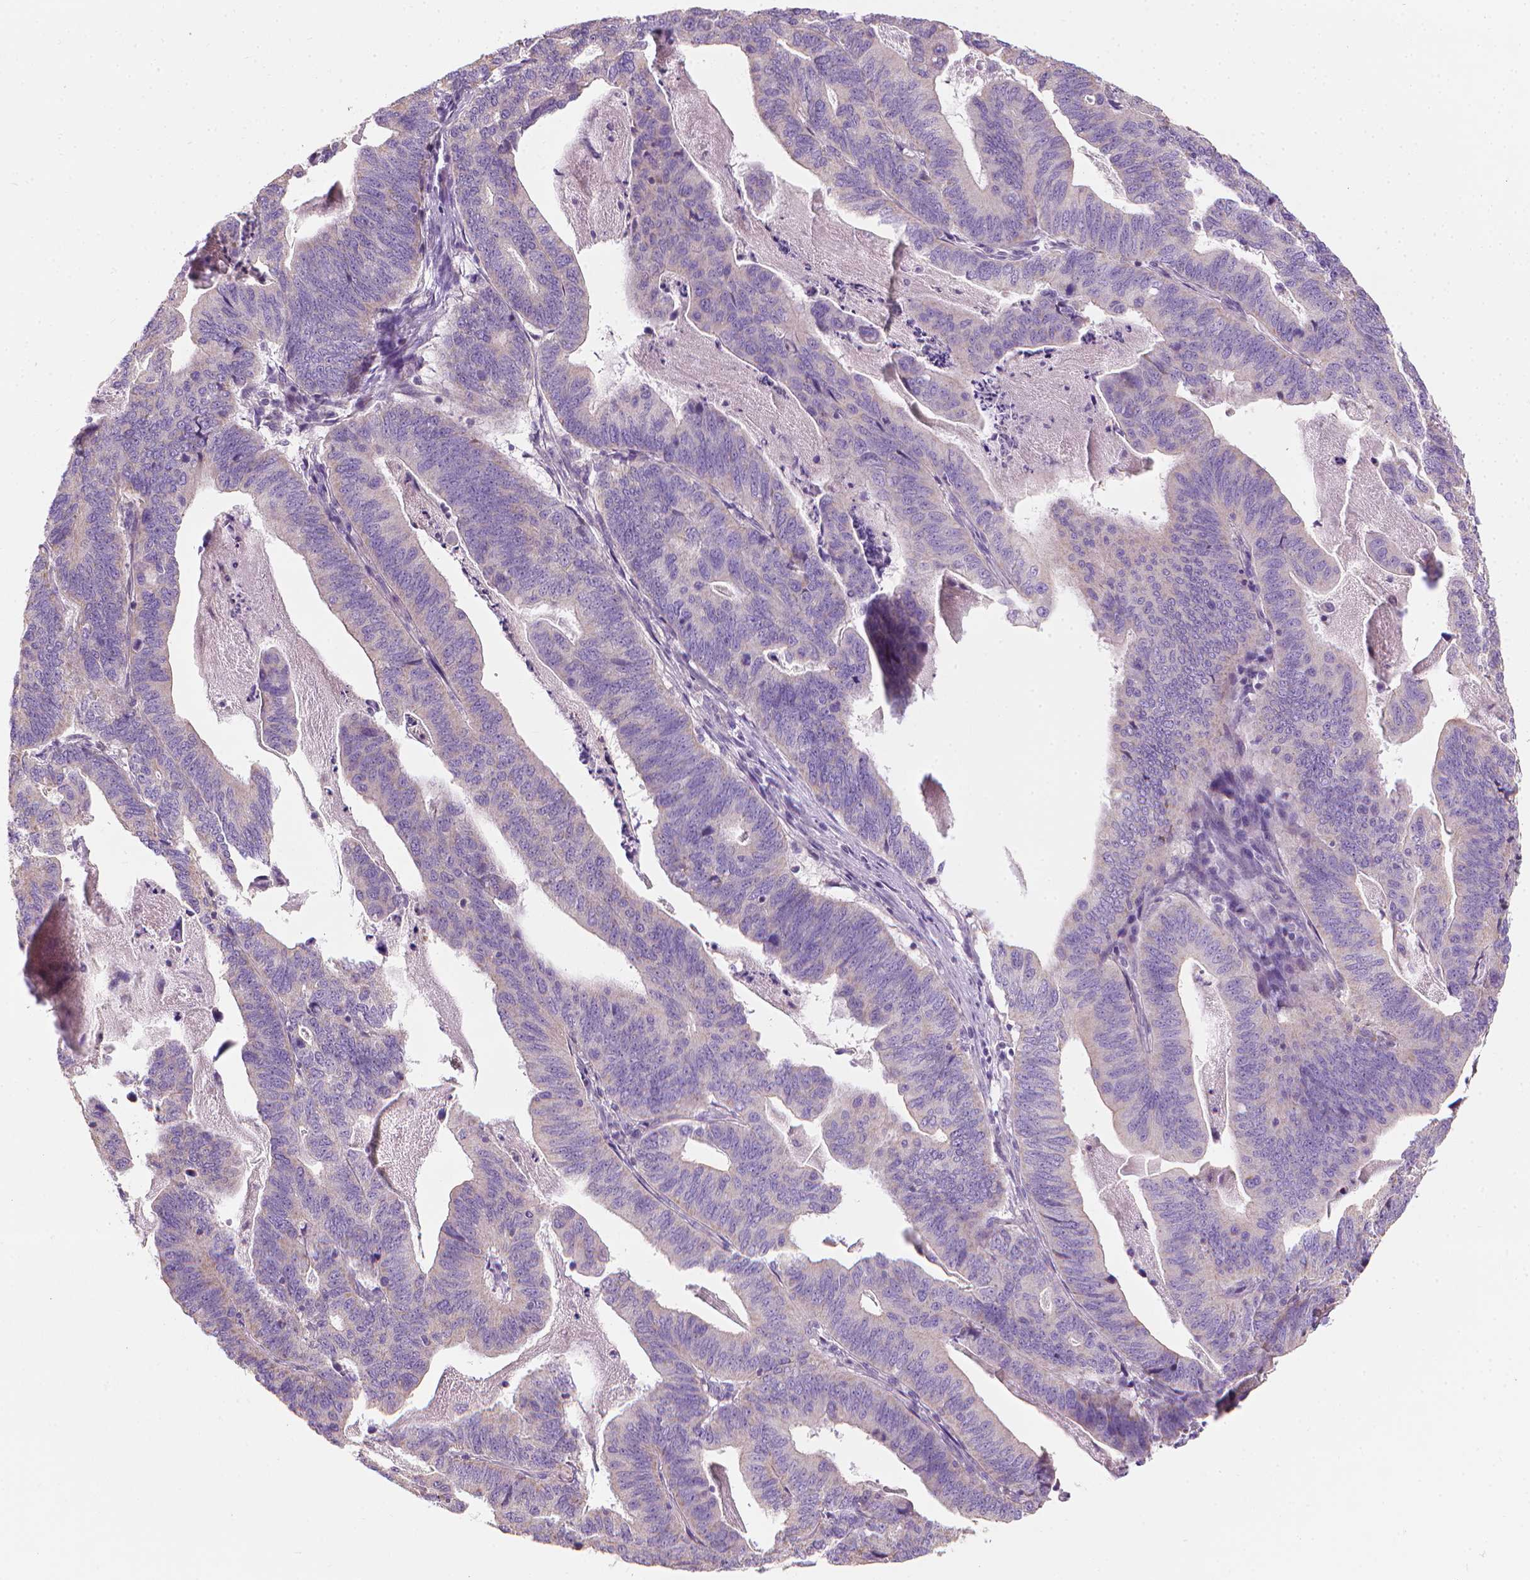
{"staining": {"intensity": "negative", "quantity": "none", "location": "none"}, "tissue": "stomach cancer", "cell_type": "Tumor cells", "image_type": "cancer", "snomed": [{"axis": "morphology", "description": "Adenocarcinoma, NOS"}, {"axis": "topography", "description": "Stomach, upper"}], "caption": "Immunohistochemistry photomicrograph of neoplastic tissue: human stomach cancer (adenocarcinoma) stained with DAB exhibits no significant protein expression in tumor cells.", "gene": "RIIAD1", "patient": {"sex": "female", "age": 67}}